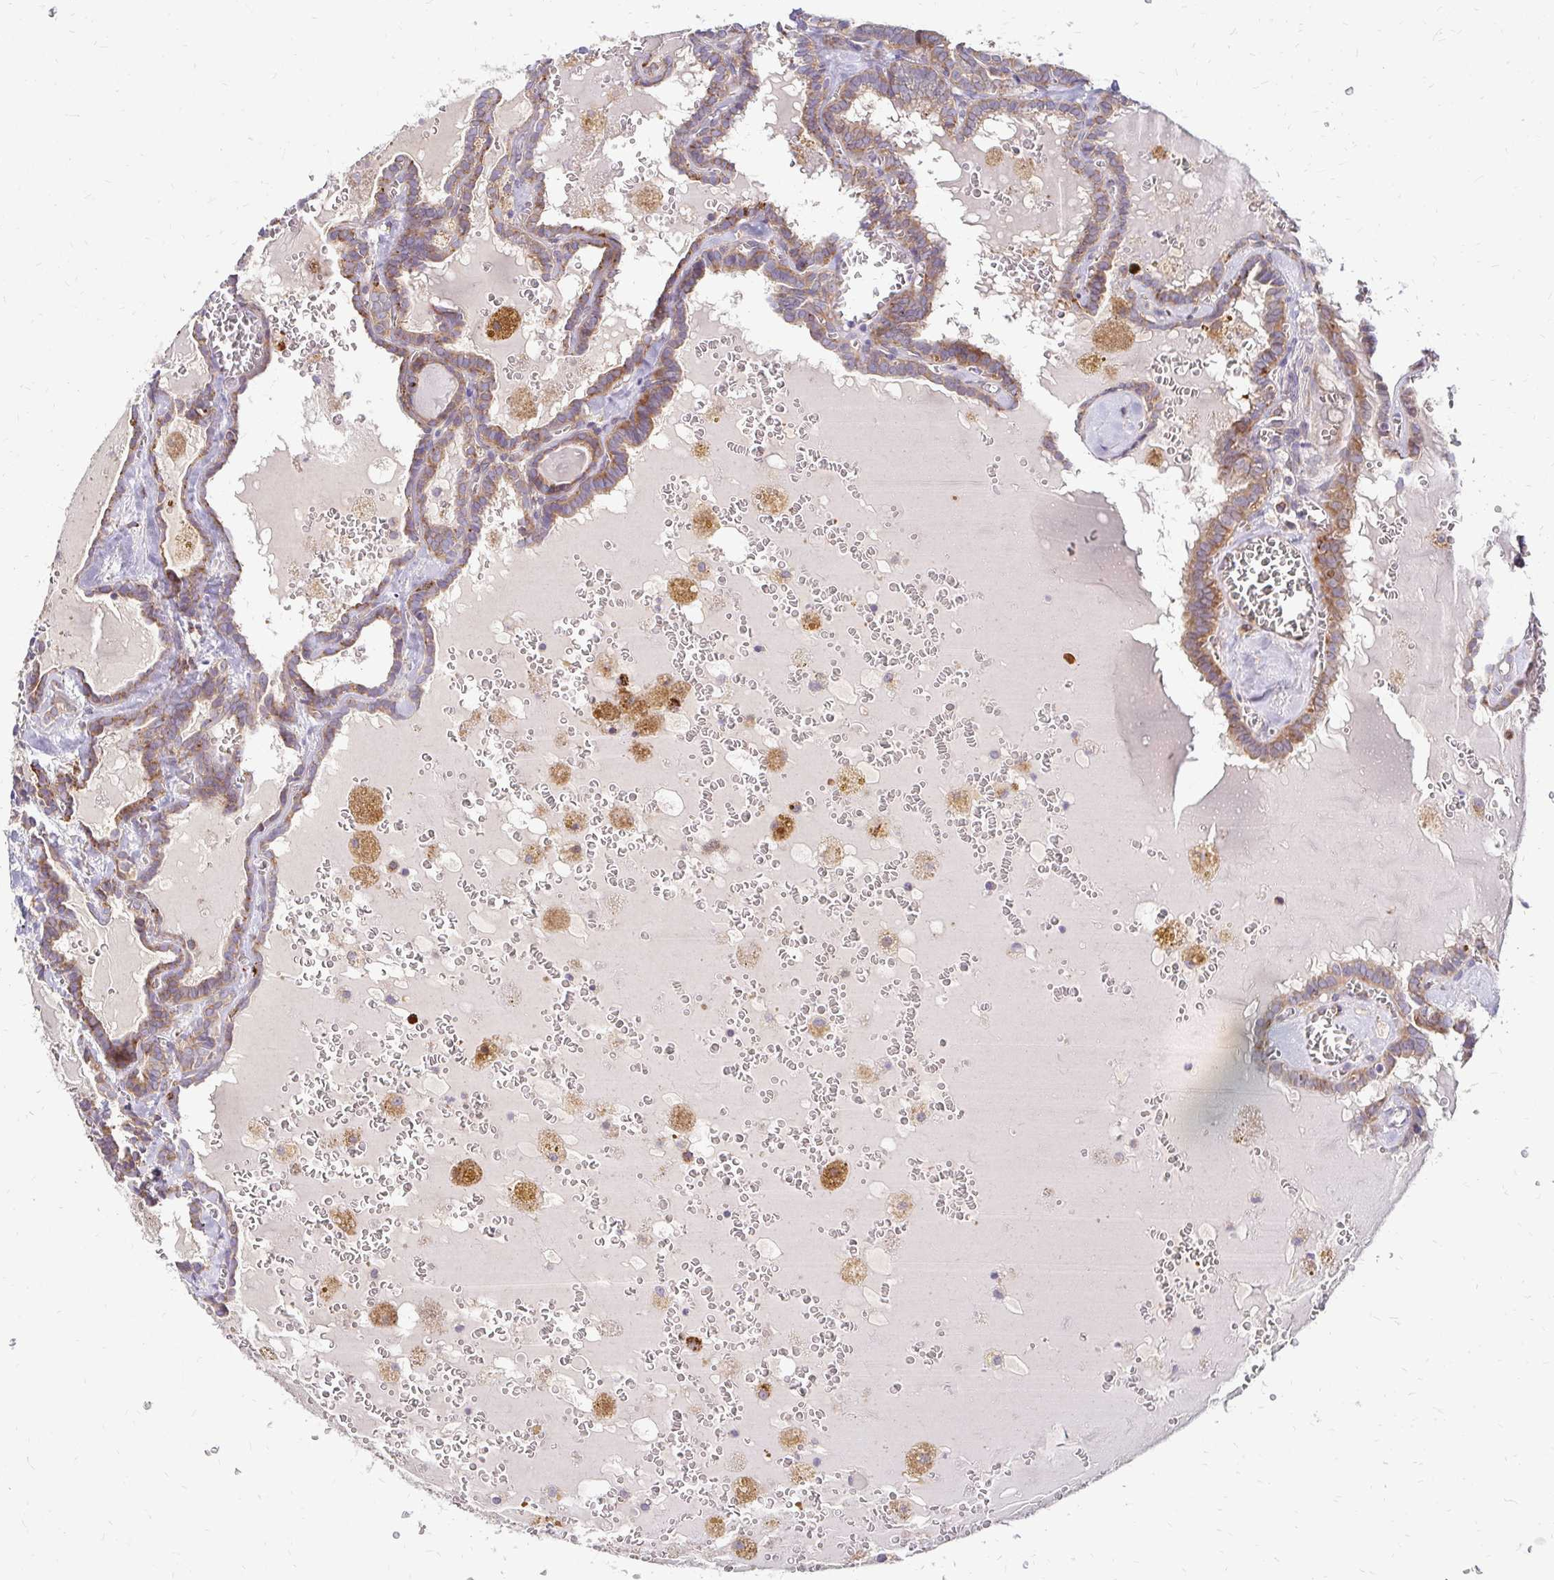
{"staining": {"intensity": "weak", "quantity": ">75%", "location": "cytoplasmic/membranous"}, "tissue": "thyroid cancer", "cell_type": "Tumor cells", "image_type": "cancer", "snomed": [{"axis": "morphology", "description": "Papillary adenocarcinoma, NOS"}, {"axis": "topography", "description": "Thyroid gland"}], "caption": "Protein staining exhibits weak cytoplasmic/membranous expression in approximately >75% of tumor cells in thyroid cancer. (DAB IHC, brown staining for protein, blue staining for nuclei).", "gene": "IDUA", "patient": {"sex": "female", "age": 39}}